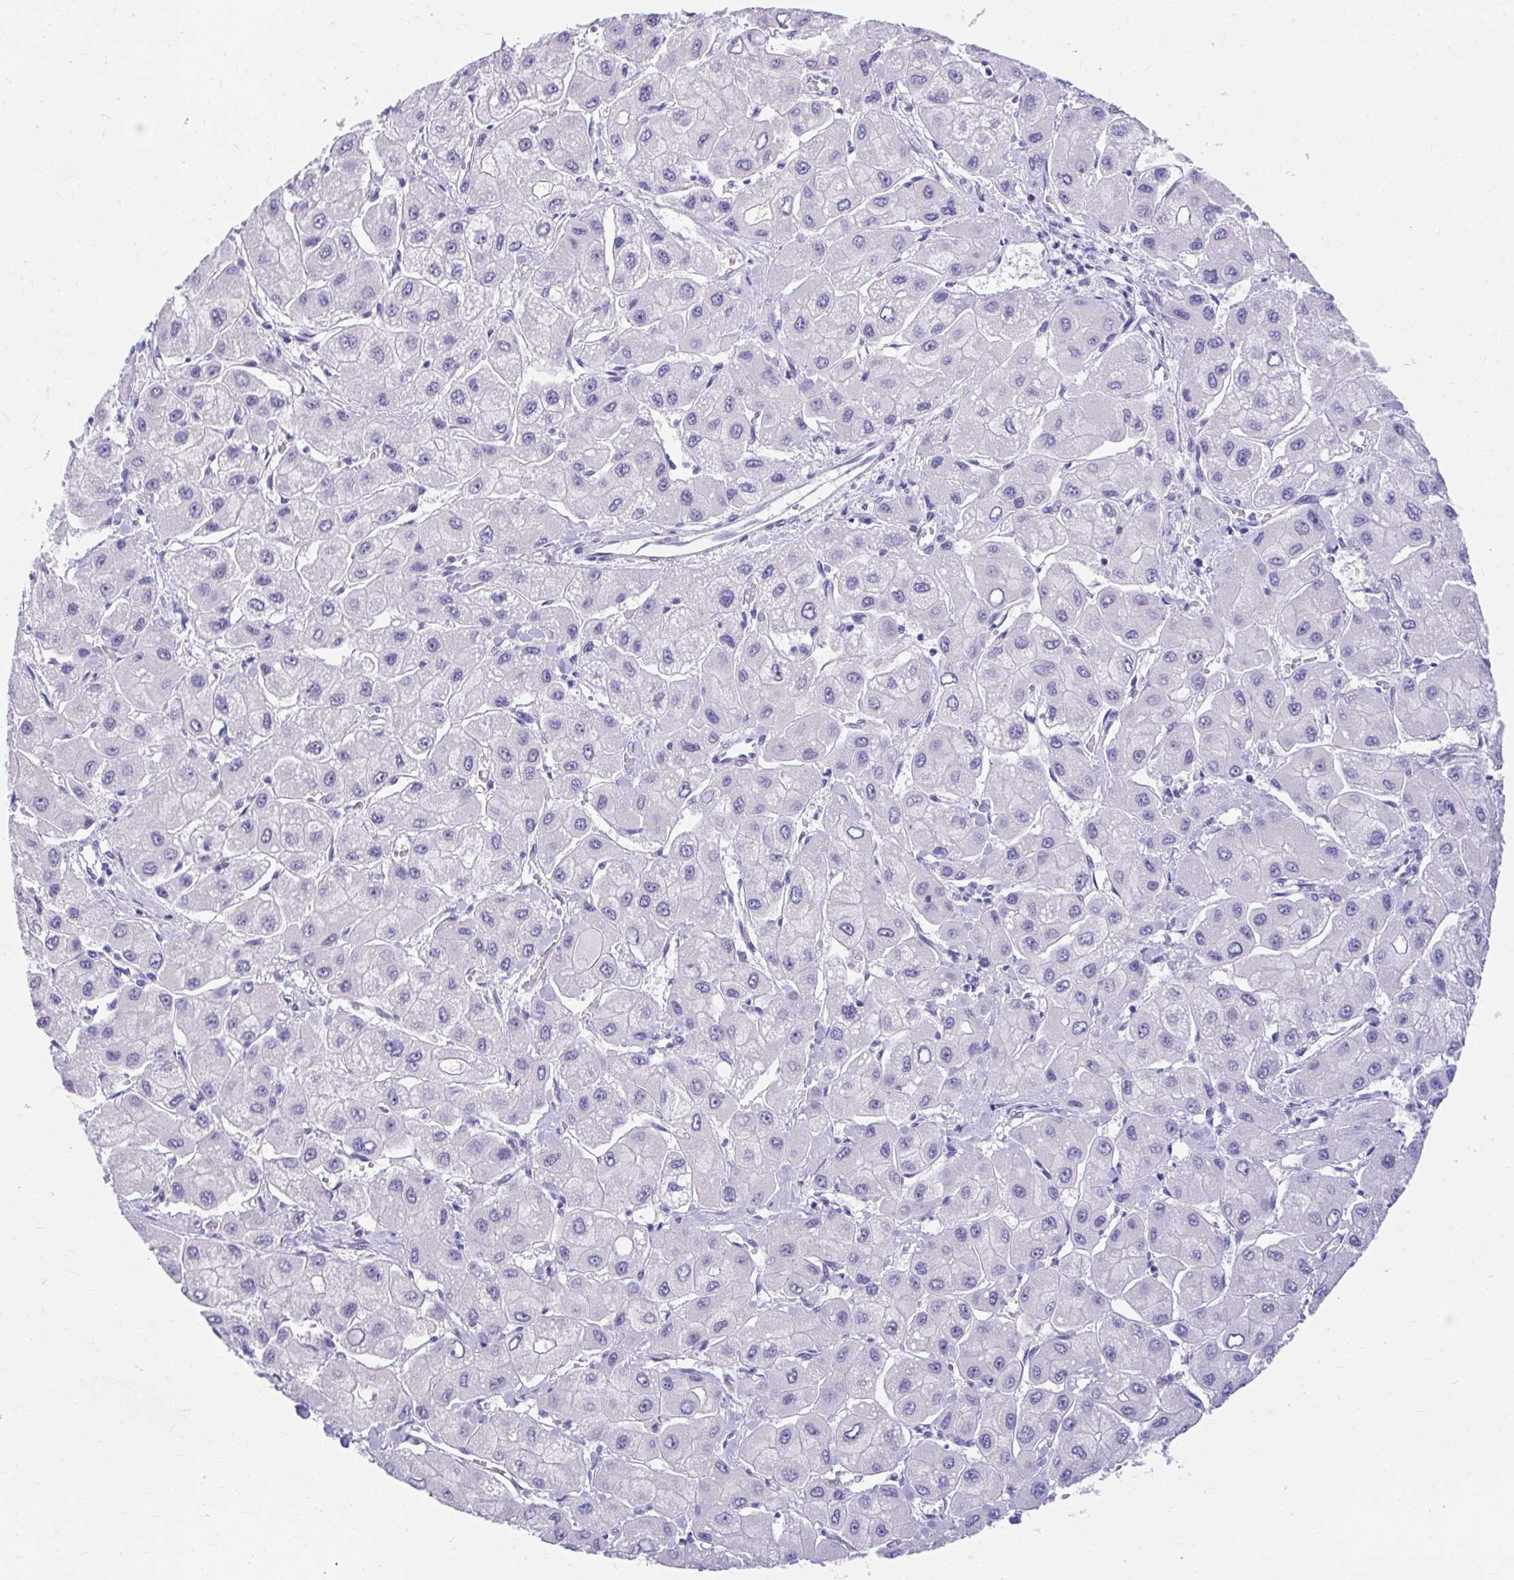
{"staining": {"intensity": "negative", "quantity": "none", "location": "none"}, "tissue": "liver cancer", "cell_type": "Tumor cells", "image_type": "cancer", "snomed": [{"axis": "morphology", "description": "Carcinoma, Hepatocellular, NOS"}, {"axis": "topography", "description": "Liver"}], "caption": "An image of liver hepatocellular carcinoma stained for a protein demonstrates no brown staining in tumor cells.", "gene": "FTSJ3", "patient": {"sex": "male", "age": 40}}